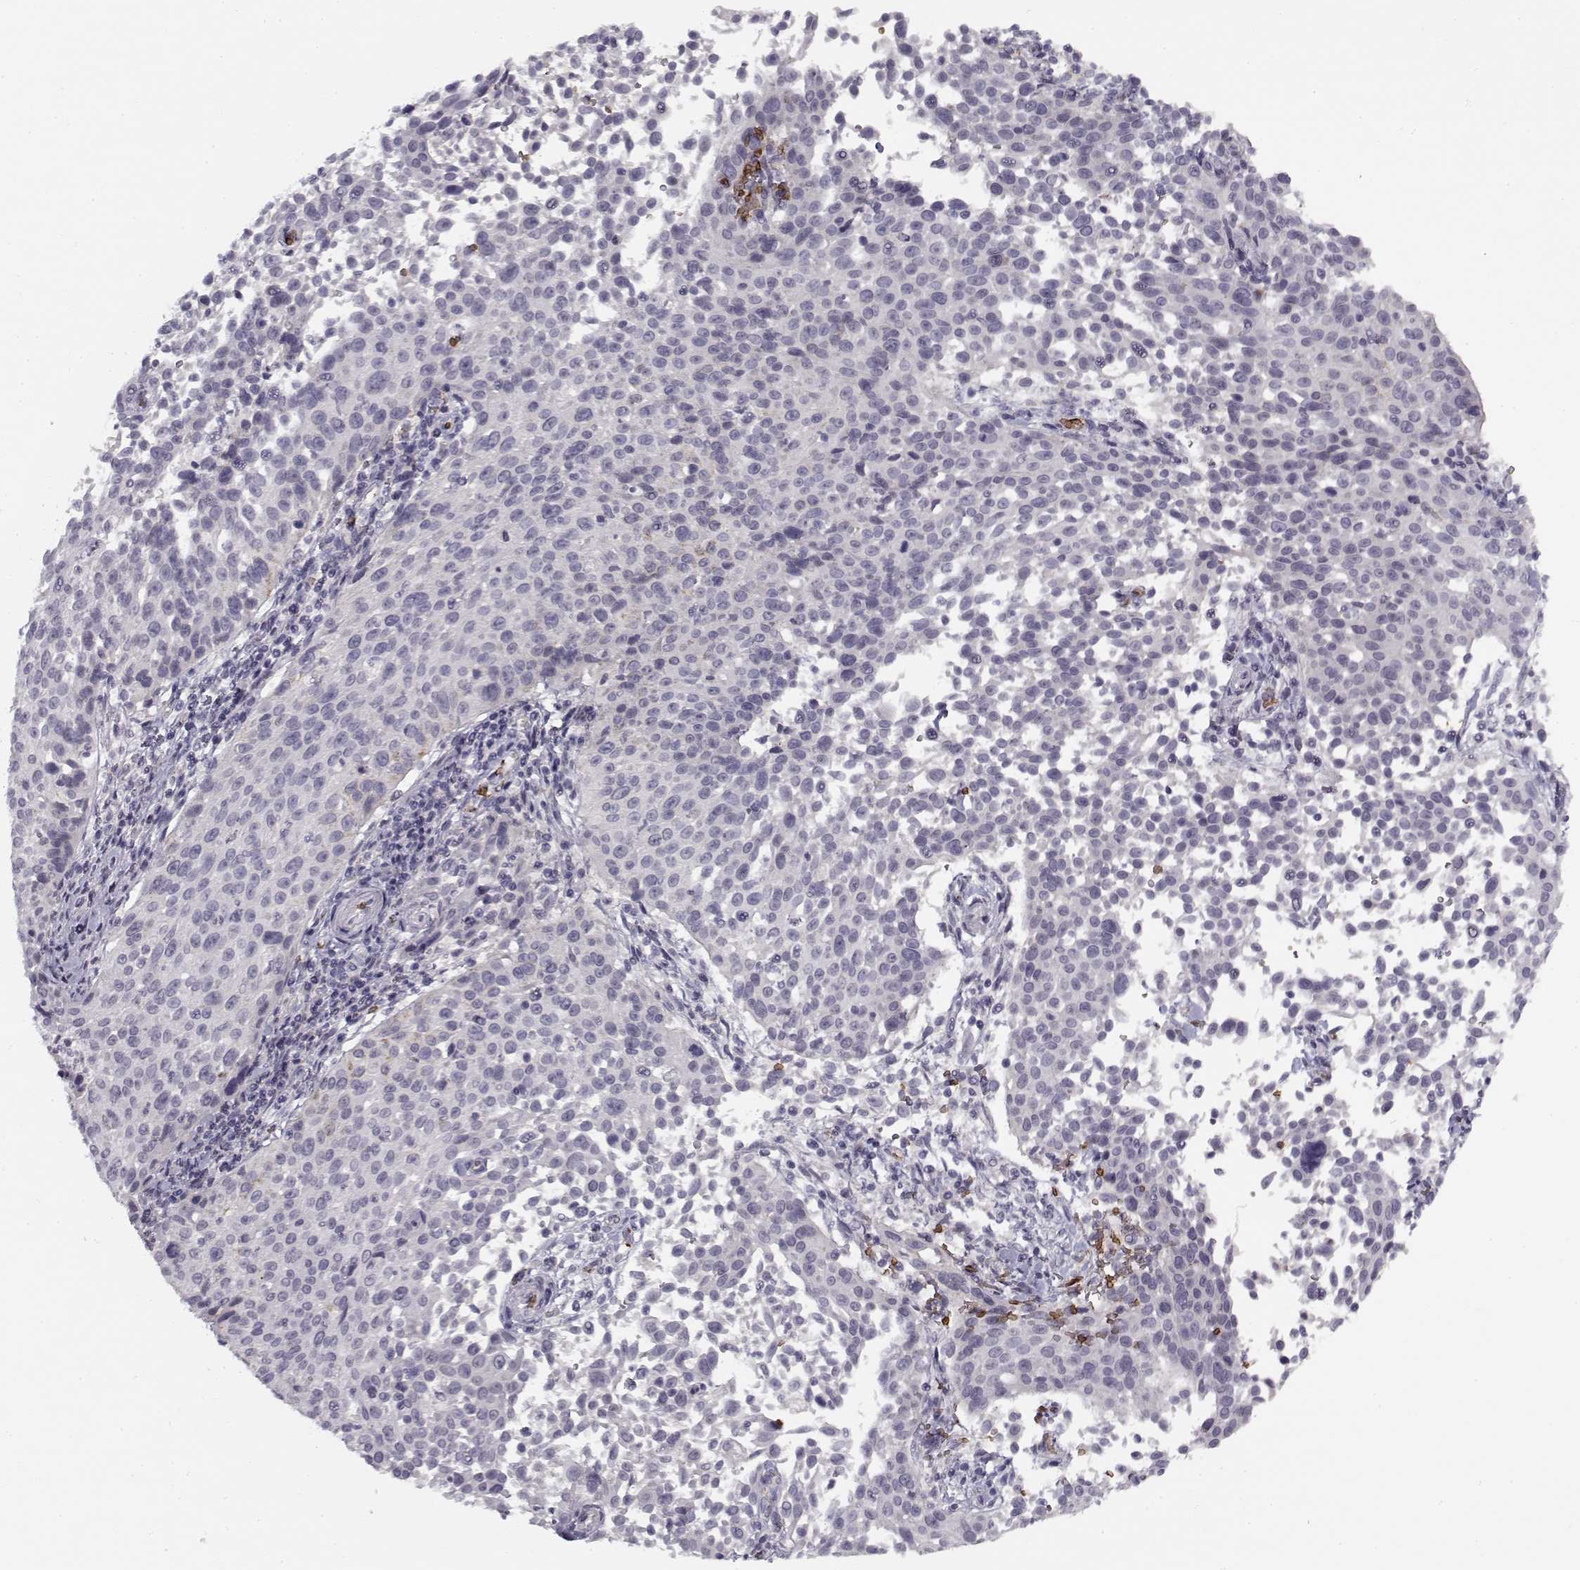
{"staining": {"intensity": "negative", "quantity": "none", "location": "none"}, "tissue": "cervical cancer", "cell_type": "Tumor cells", "image_type": "cancer", "snomed": [{"axis": "morphology", "description": "Squamous cell carcinoma, NOS"}, {"axis": "topography", "description": "Cervix"}], "caption": "Cervical squamous cell carcinoma was stained to show a protein in brown. There is no significant staining in tumor cells.", "gene": "SNCA", "patient": {"sex": "female", "age": 26}}